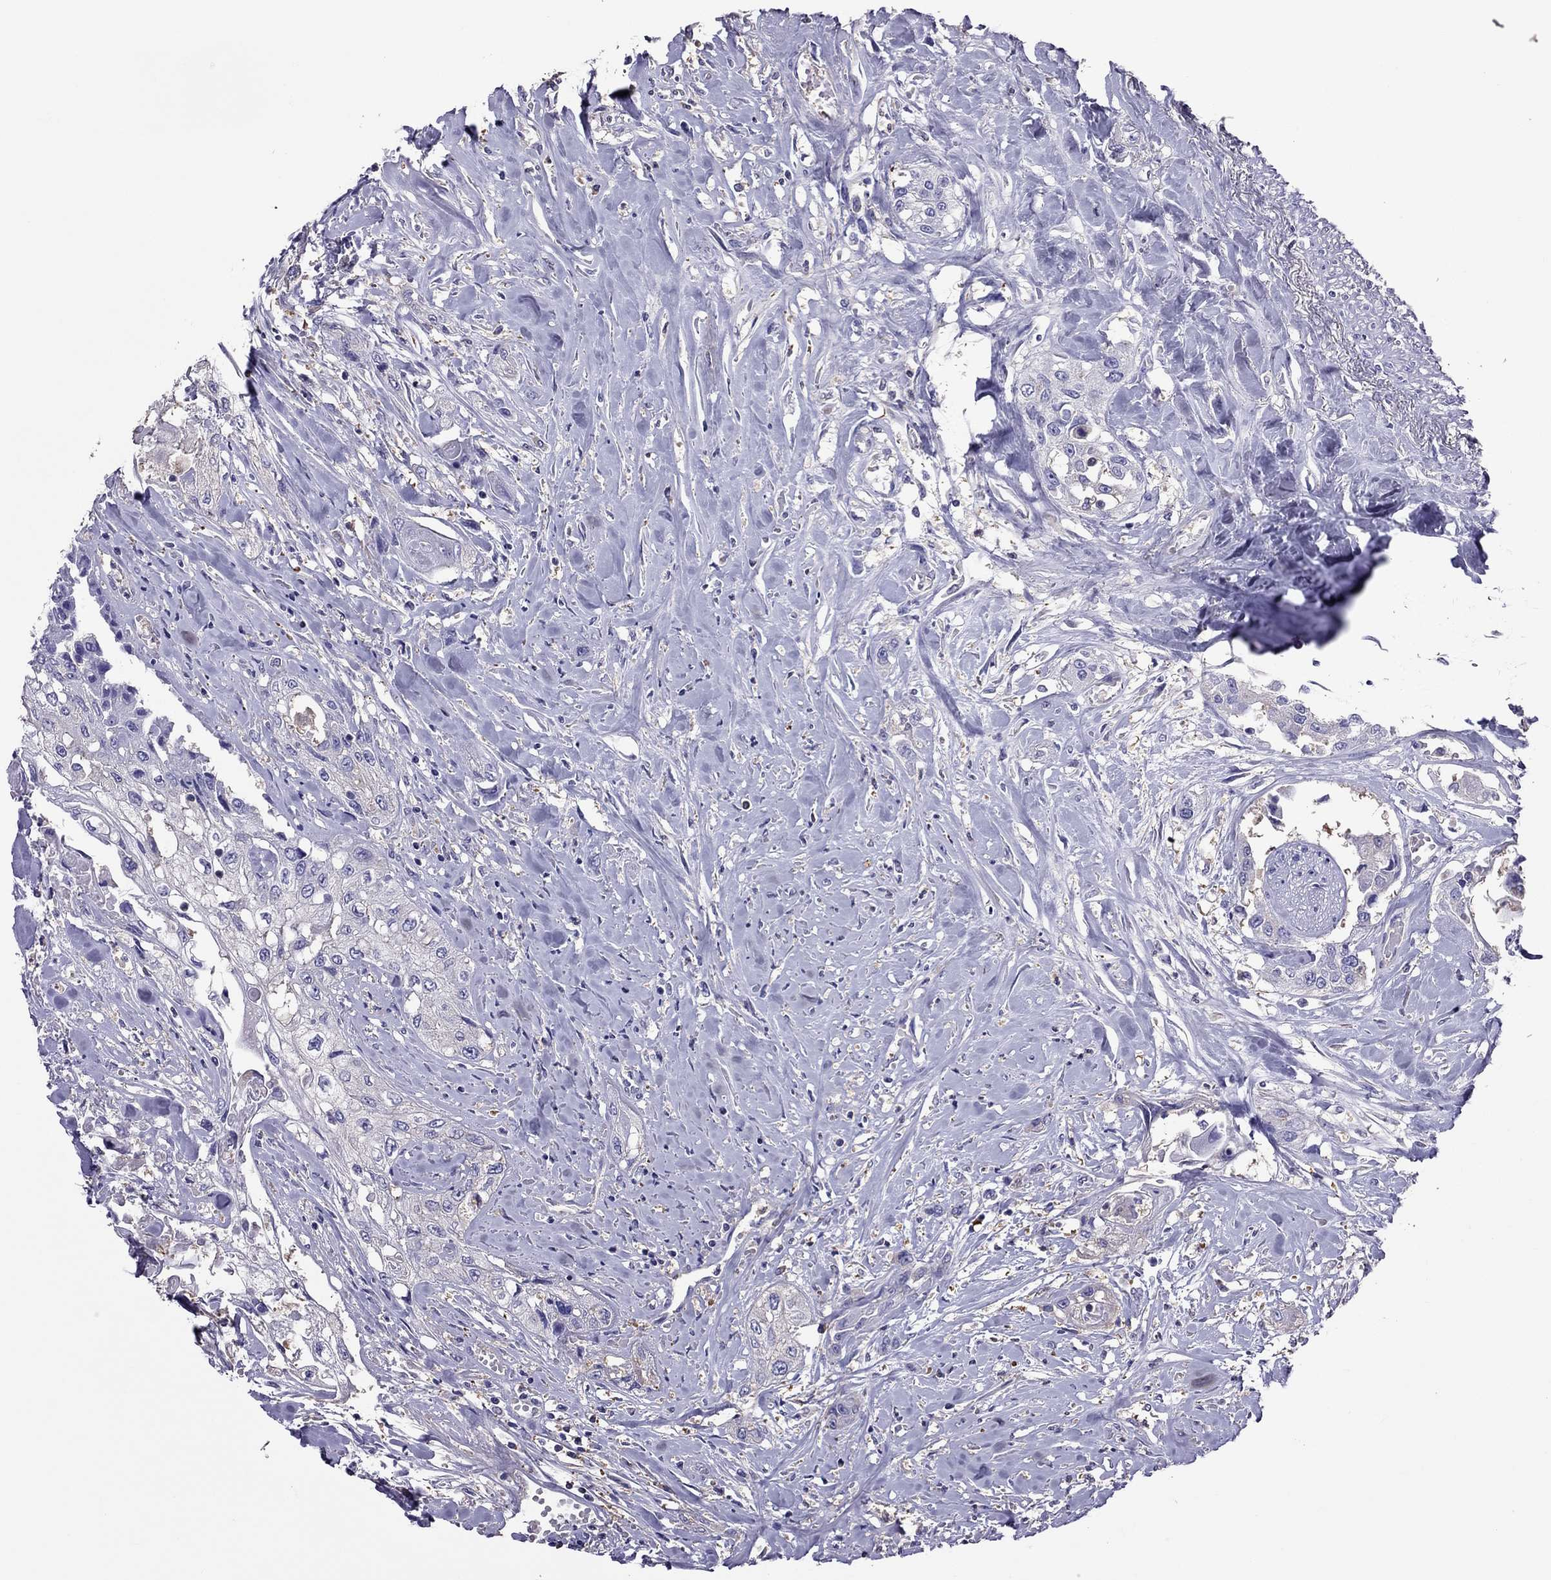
{"staining": {"intensity": "negative", "quantity": "none", "location": "none"}, "tissue": "head and neck cancer", "cell_type": "Tumor cells", "image_type": "cancer", "snomed": [{"axis": "morphology", "description": "Normal tissue, NOS"}, {"axis": "morphology", "description": "Squamous cell carcinoma, NOS"}, {"axis": "topography", "description": "Oral tissue"}, {"axis": "topography", "description": "Peripheral nerve tissue"}, {"axis": "topography", "description": "Head-Neck"}], "caption": "Head and neck cancer (squamous cell carcinoma) was stained to show a protein in brown. There is no significant staining in tumor cells.", "gene": "TEX22", "patient": {"sex": "female", "age": 59}}